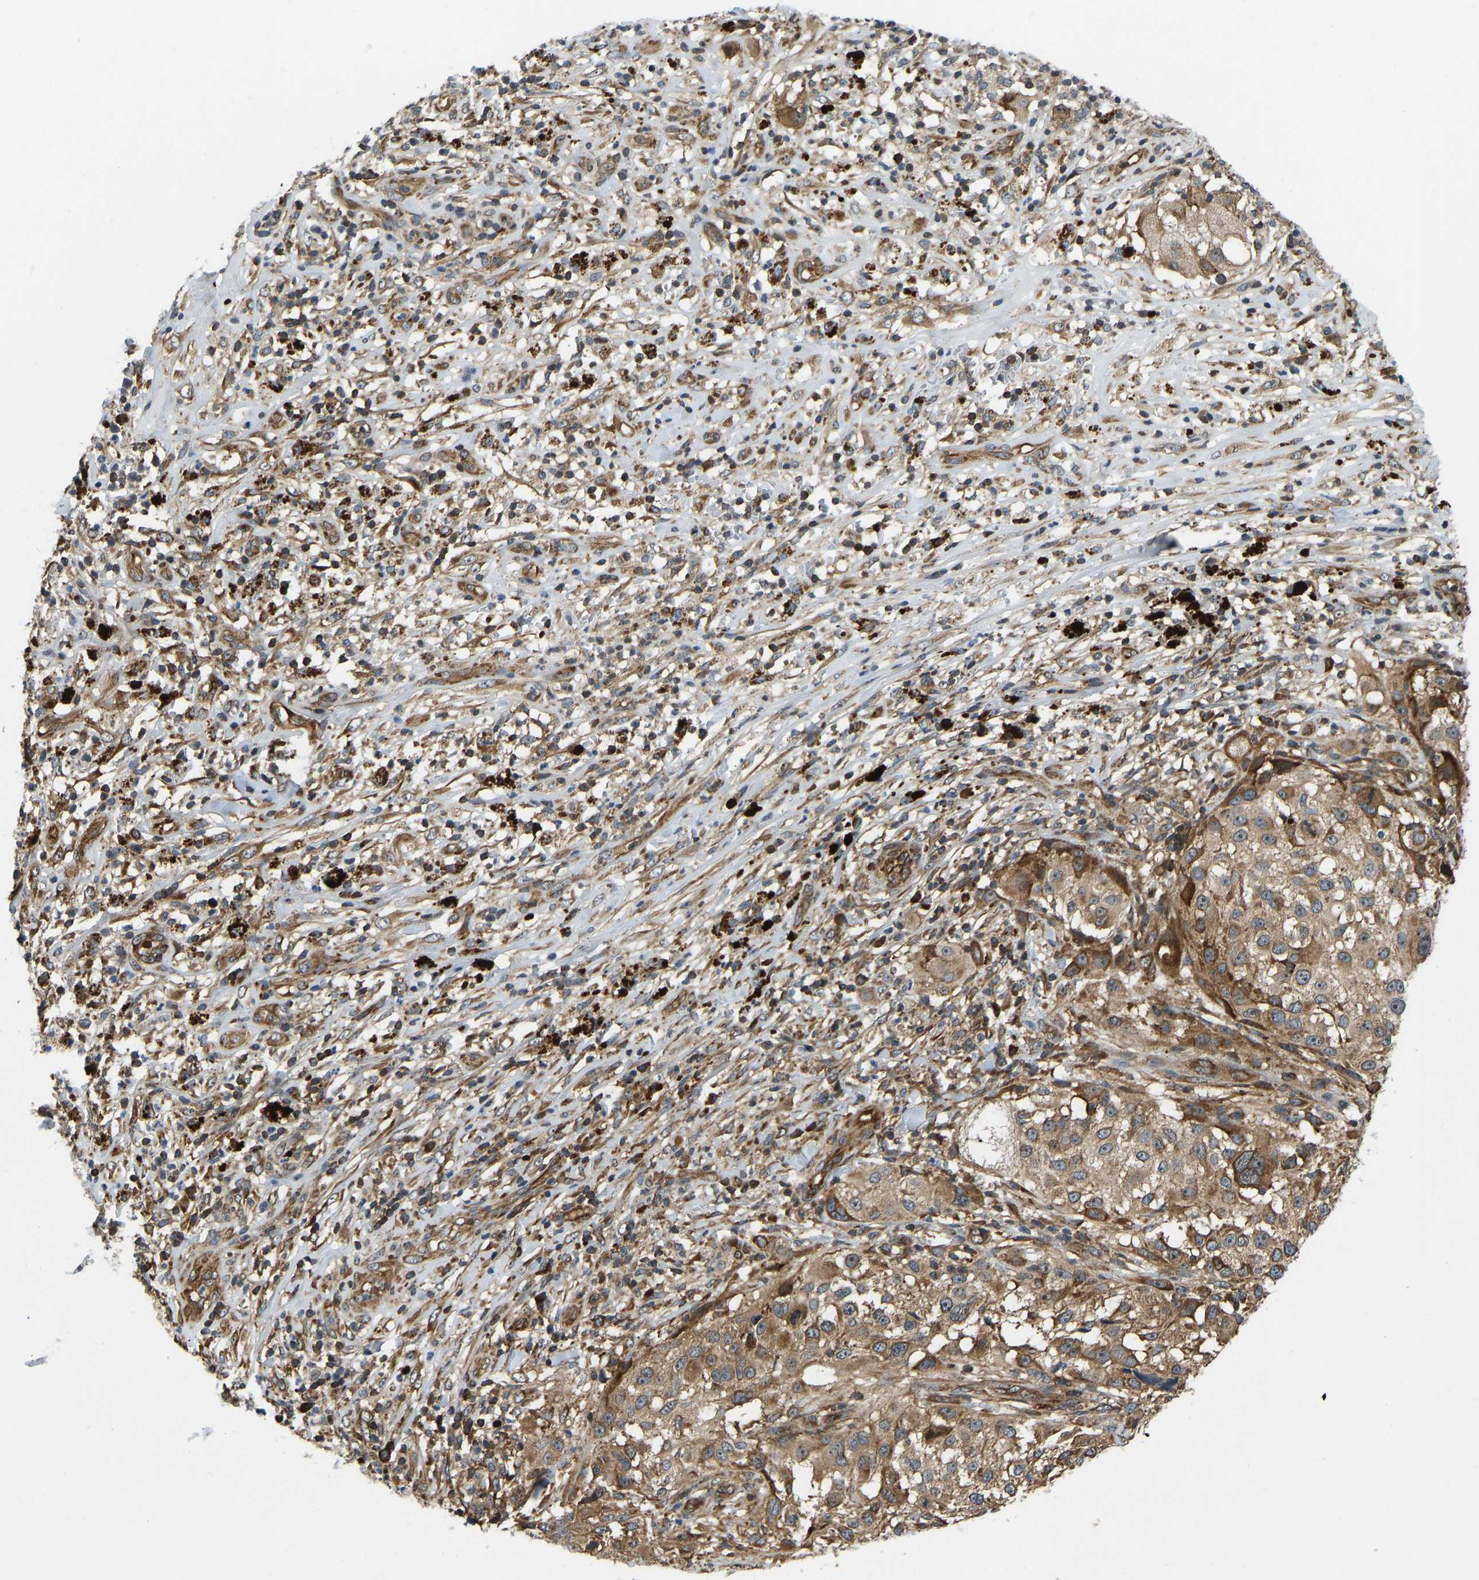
{"staining": {"intensity": "moderate", "quantity": ">75%", "location": "cytoplasmic/membranous"}, "tissue": "melanoma", "cell_type": "Tumor cells", "image_type": "cancer", "snomed": [{"axis": "morphology", "description": "Necrosis, NOS"}, {"axis": "morphology", "description": "Malignant melanoma, NOS"}, {"axis": "topography", "description": "Skin"}], "caption": "Immunohistochemistry image of malignant melanoma stained for a protein (brown), which reveals medium levels of moderate cytoplasmic/membranous staining in approximately >75% of tumor cells.", "gene": "RASGRF2", "patient": {"sex": "female", "age": 87}}